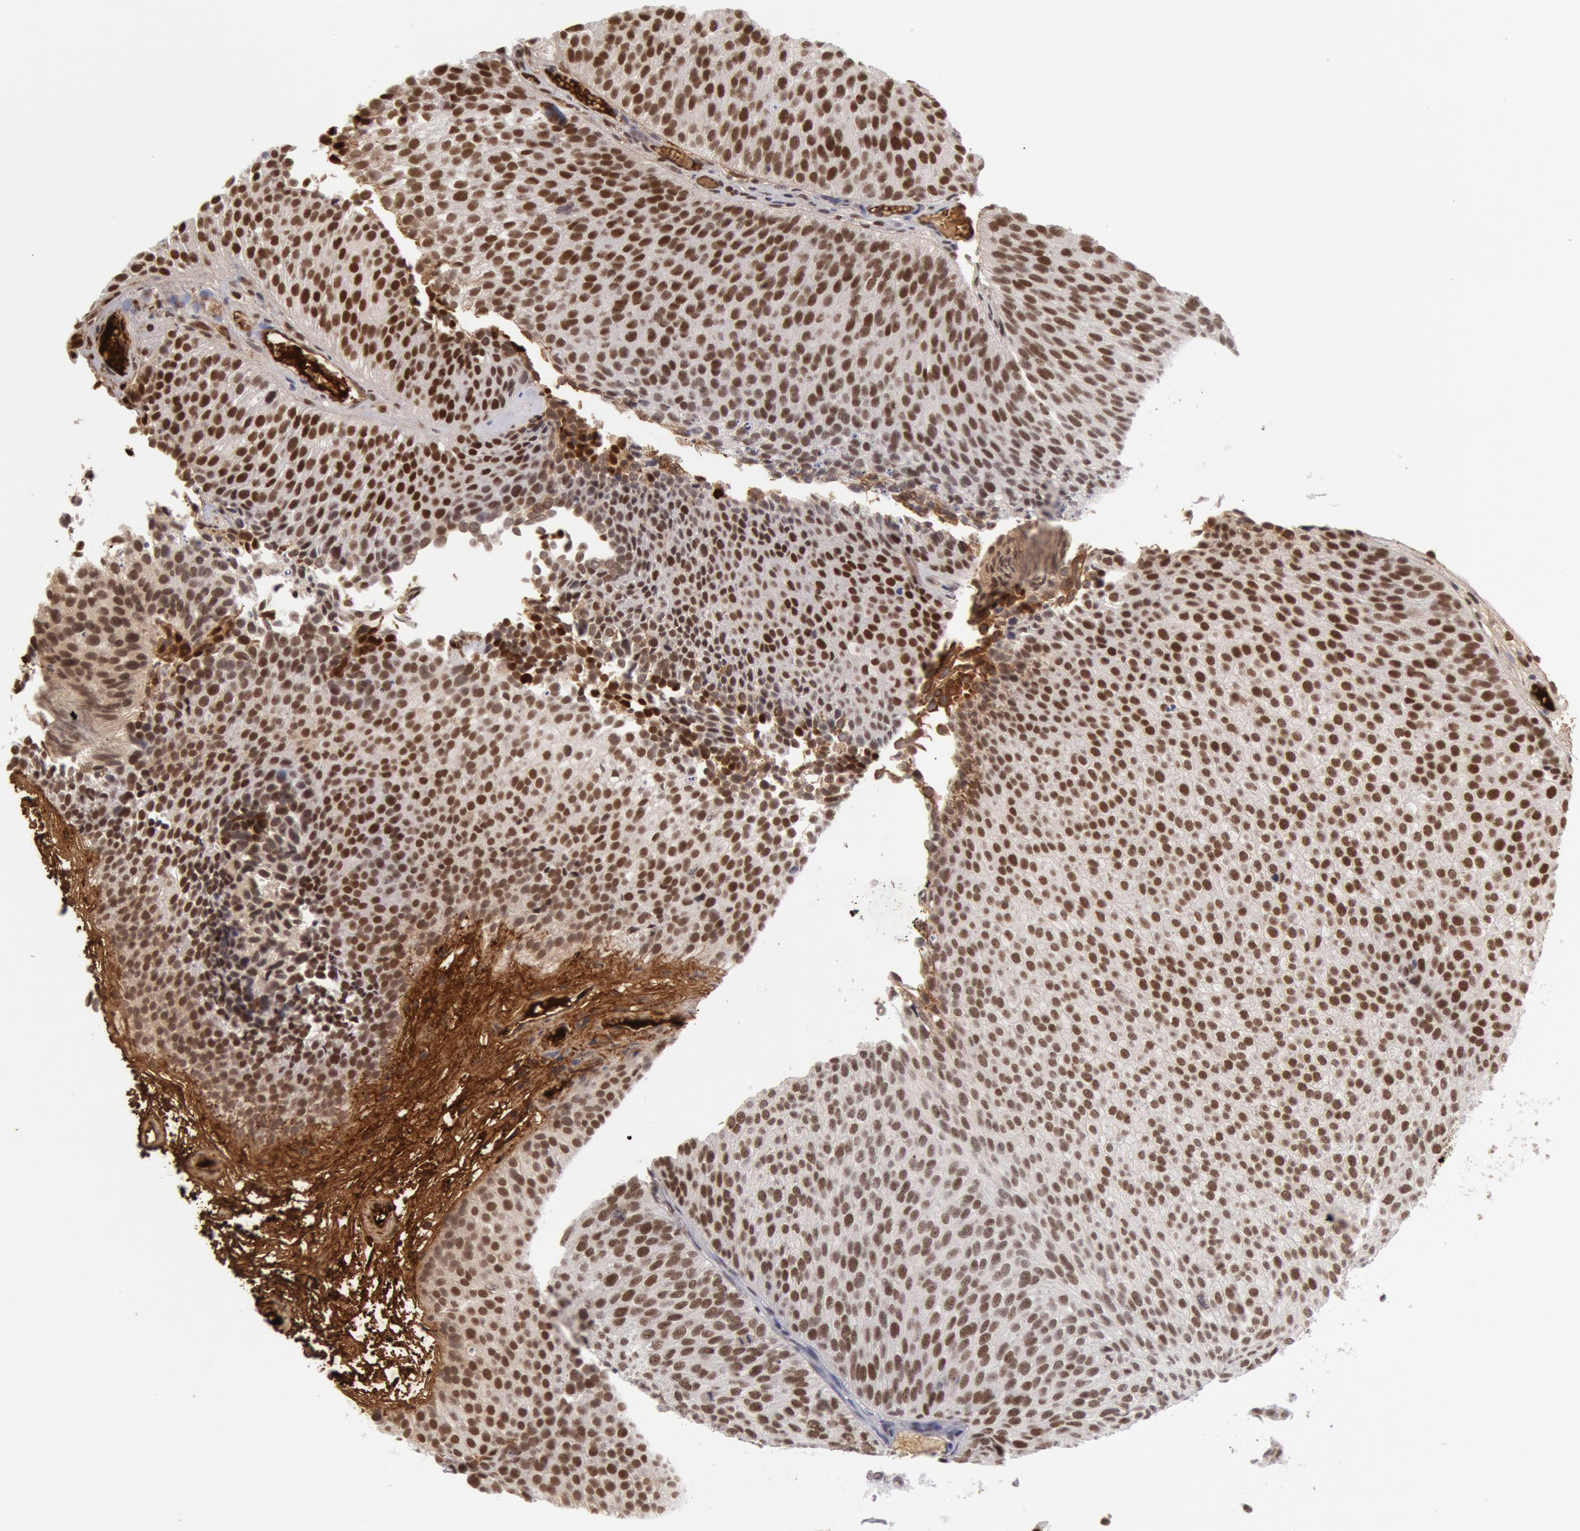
{"staining": {"intensity": "moderate", "quantity": ">75%", "location": "nuclear"}, "tissue": "urothelial cancer", "cell_type": "Tumor cells", "image_type": "cancer", "snomed": [{"axis": "morphology", "description": "Urothelial carcinoma, Low grade"}, {"axis": "topography", "description": "Urinary bladder"}], "caption": "A high-resolution histopathology image shows immunohistochemistry (IHC) staining of urothelial cancer, which demonstrates moderate nuclear staining in about >75% of tumor cells.", "gene": "PPP4R3B", "patient": {"sex": "male", "age": 84}}